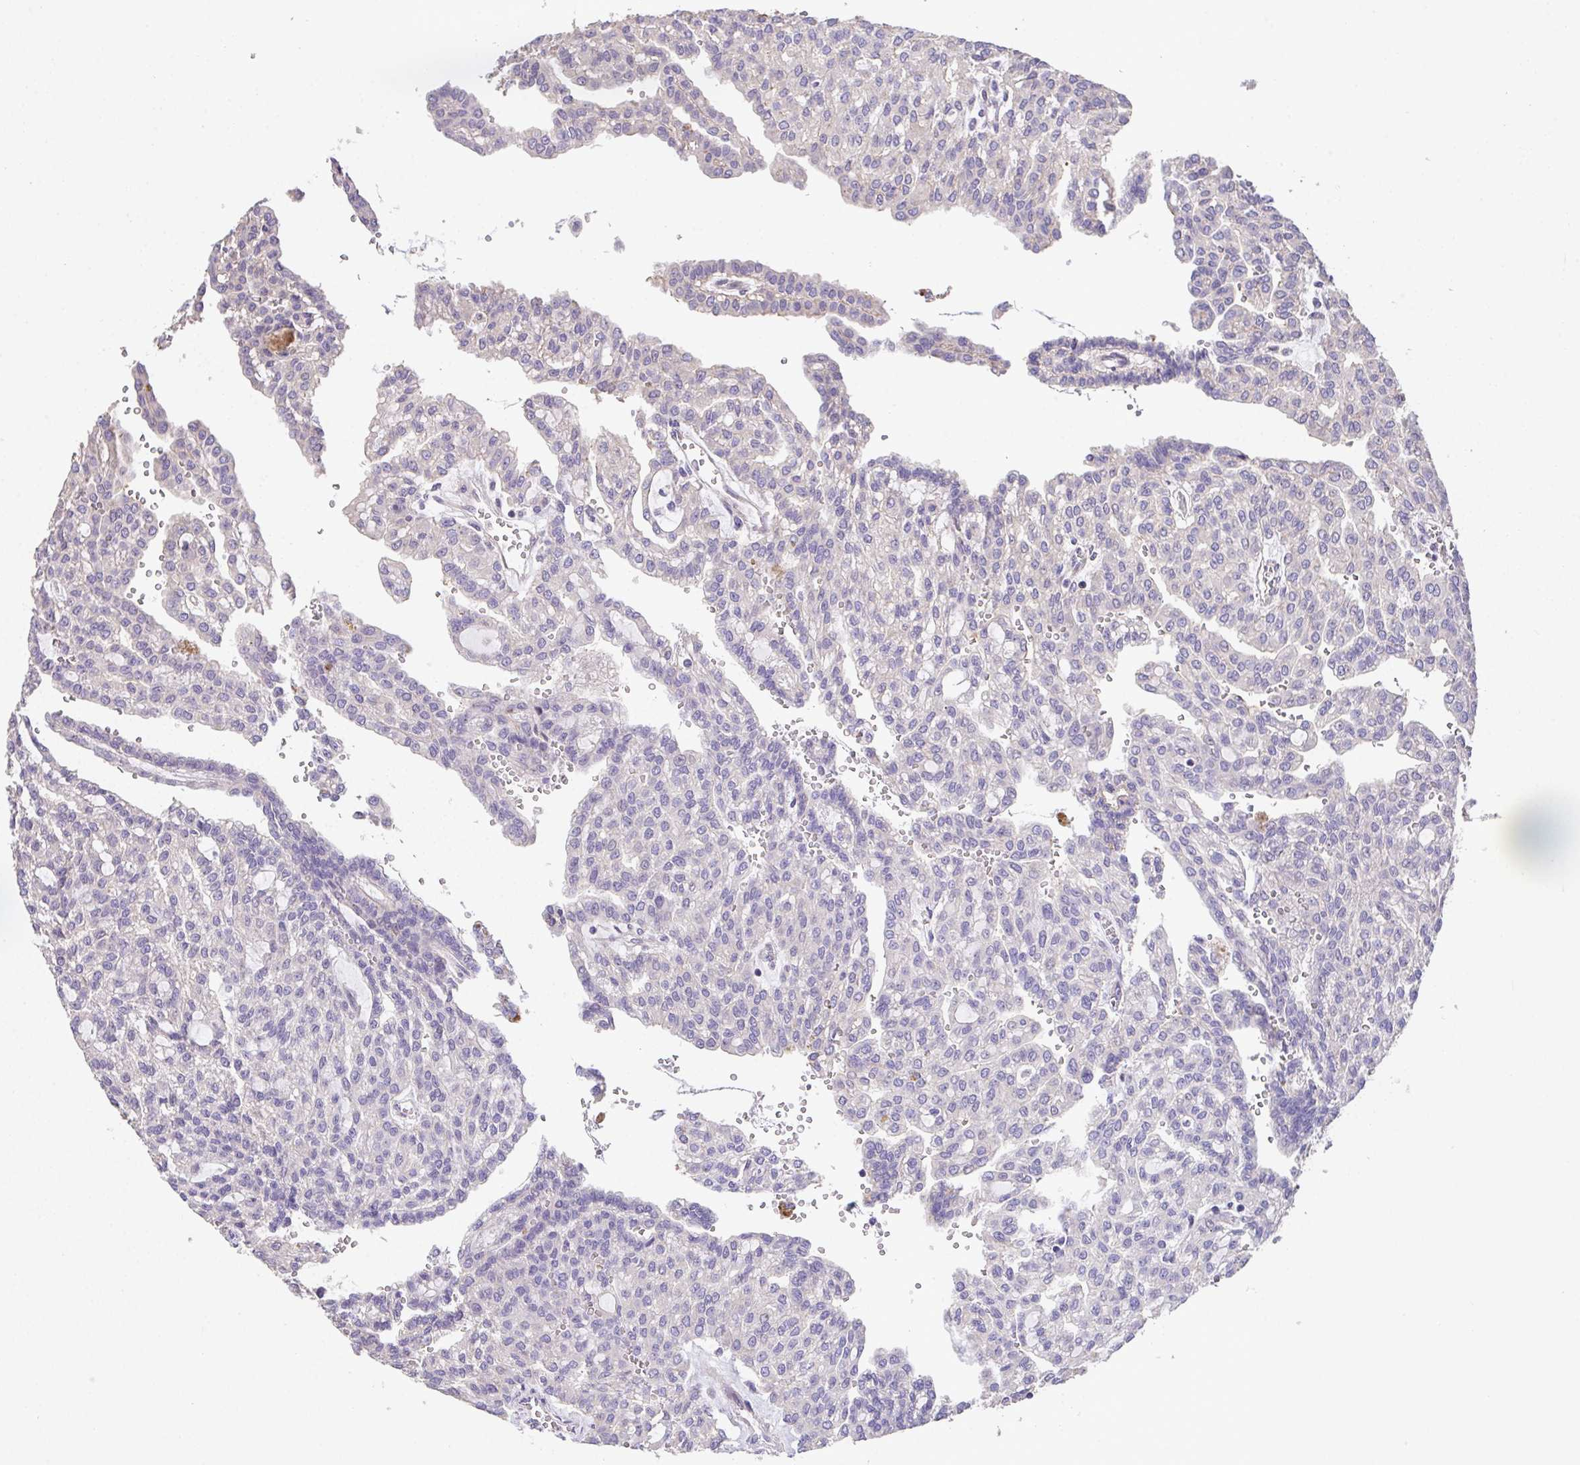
{"staining": {"intensity": "negative", "quantity": "none", "location": "none"}, "tissue": "renal cancer", "cell_type": "Tumor cells", "image_type": "cancer", "snomed": [{"axis": "morphology", "description": "Adenocarcinoma, NOS"}, {"axis": "topography", "description": "Kidney"}], "caption": "This is an immunohistochemistry photomicrograph of human renal cancer. There is no staining in tumor cells.", "gene": "RUNDC3B", "patient": {"sex": "male", "age": 63}}